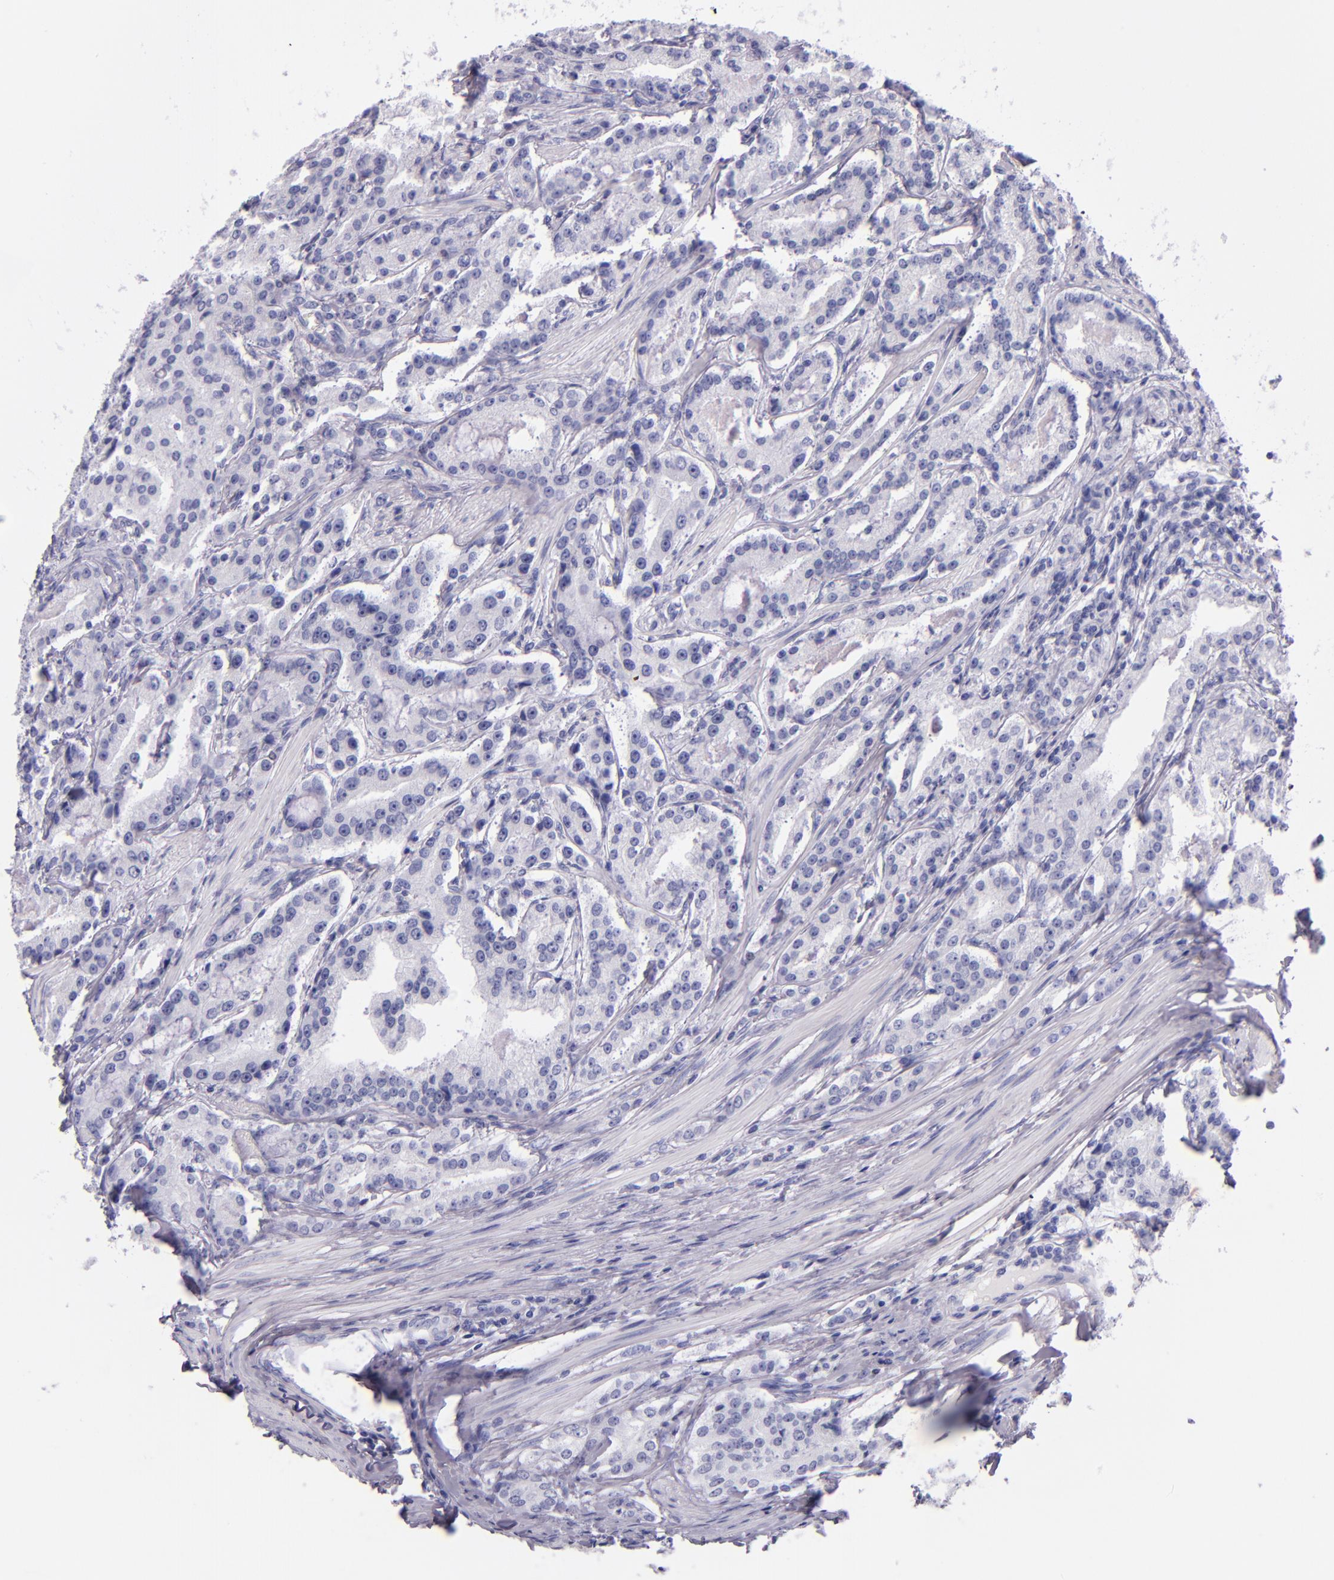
{"staining": {"intensity": "negative", "quantity": "none", "location": "none"}, "tissue": "prostate cancer", "cell_type": "Tumor cells", "image_type": "cancer", "snomed": [{"axis": "morphology", "description": "Adenocarcinoma, Medium grade"}, {"axis": "topography", "description": "Prostate"}], "caption": "Photomicrograph shows no significant protein positivity in tumor cells of medium-grade adenocarcinoma (prostate).", "gene": "IRF4", "patient": {"sex": "male", "age": 72}}